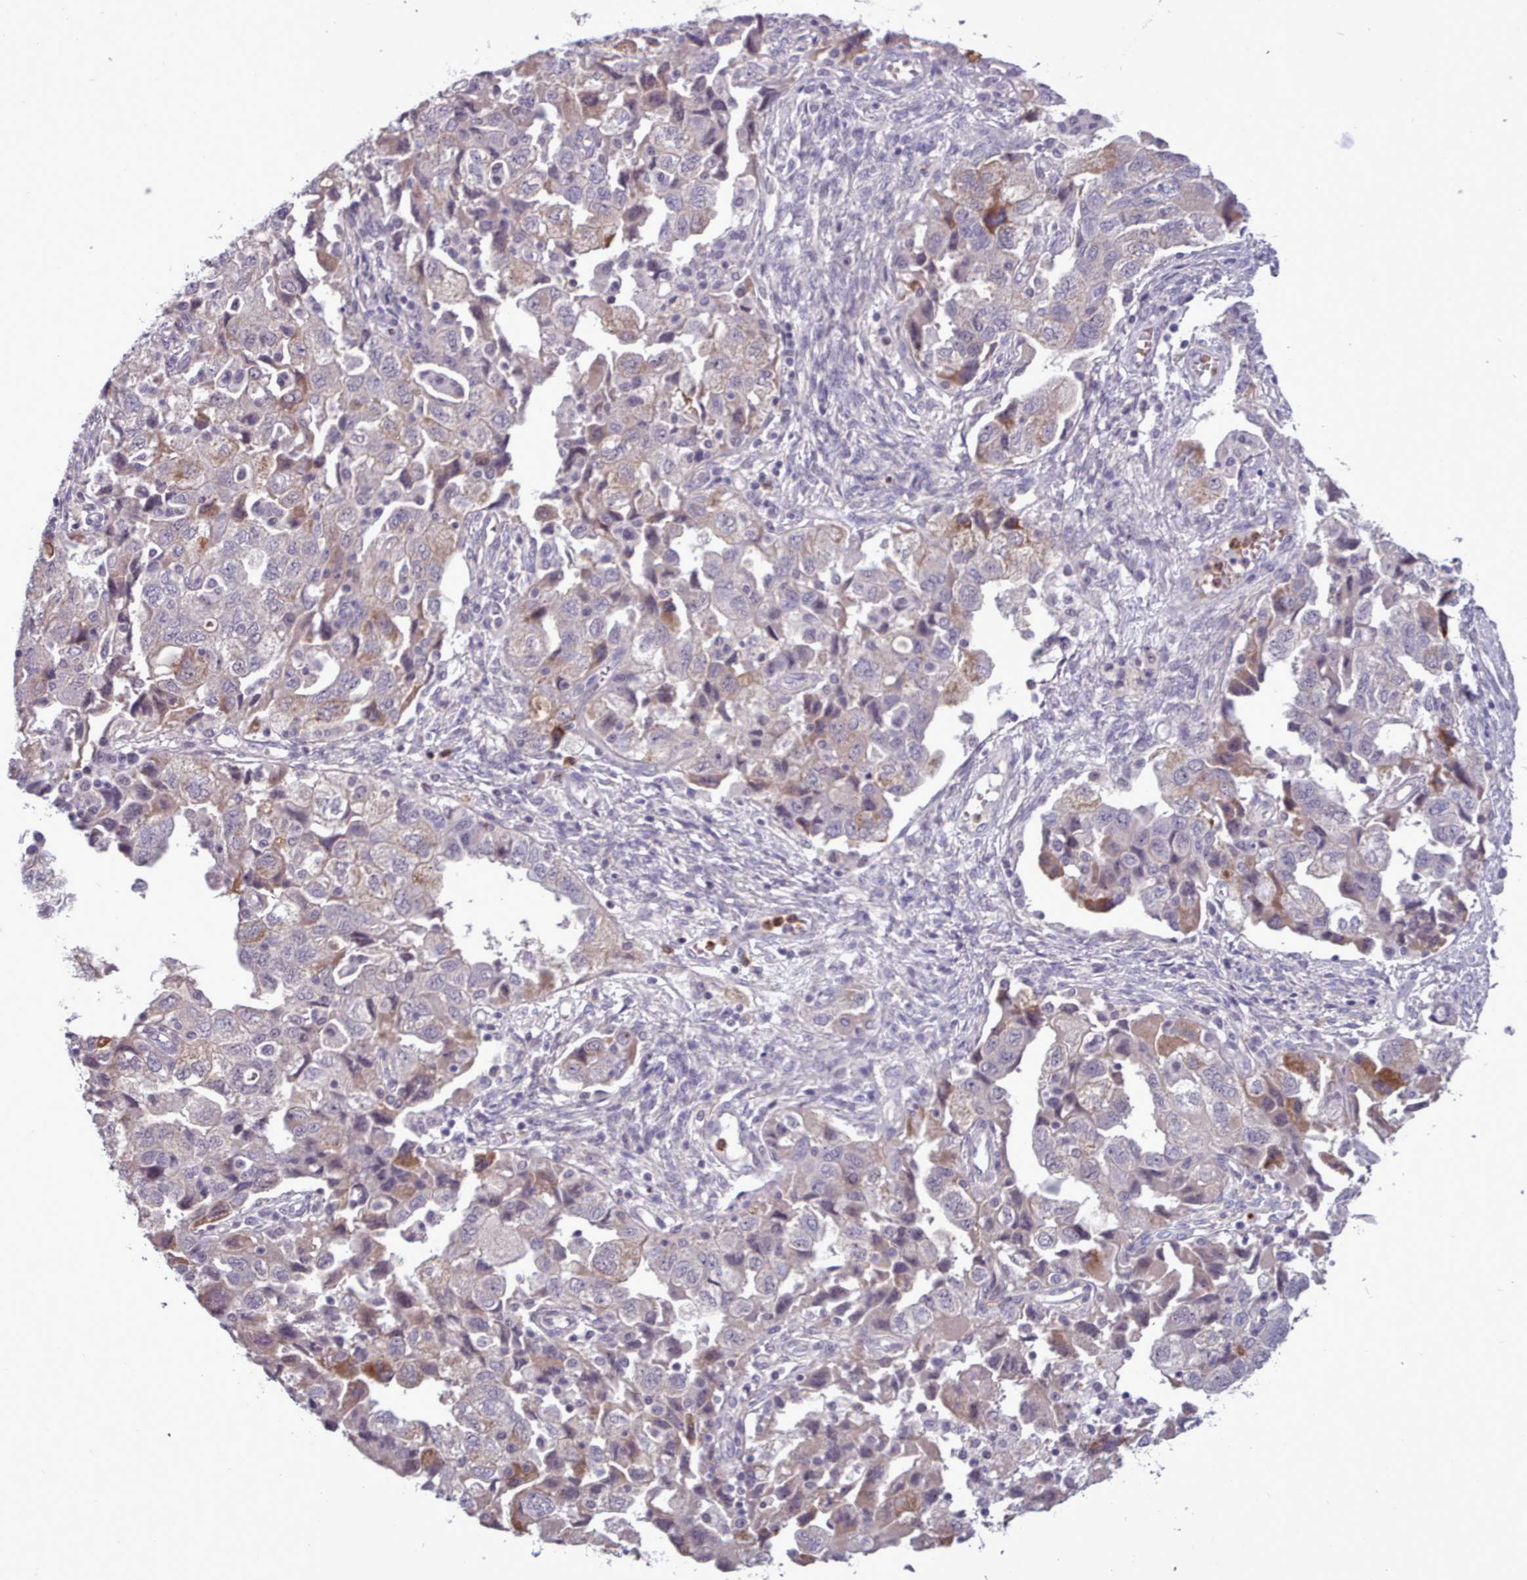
{"staining": {"intensity": "moderate", "quantity": "<25%", "location": "cytoplasmic/membranous"}, "tissue": "ovarian cancer", "cell_type": "Tumor cells", "image_type": "cancer", "snomed": [{"axis": "morphology", "description": "Carcinoma, NOS"}, {"axis": "morphology", "description": "Cystadenocarcinoma, serous, NOS"}, {"axis": "topography", "description": "Ovary"}], "caption": "Ovarian carcinoma stained with a protein marker displays moderate staining in tumor cells.", "gene": "KCTD16", "patient": {"sex": "female", "age": 69}}